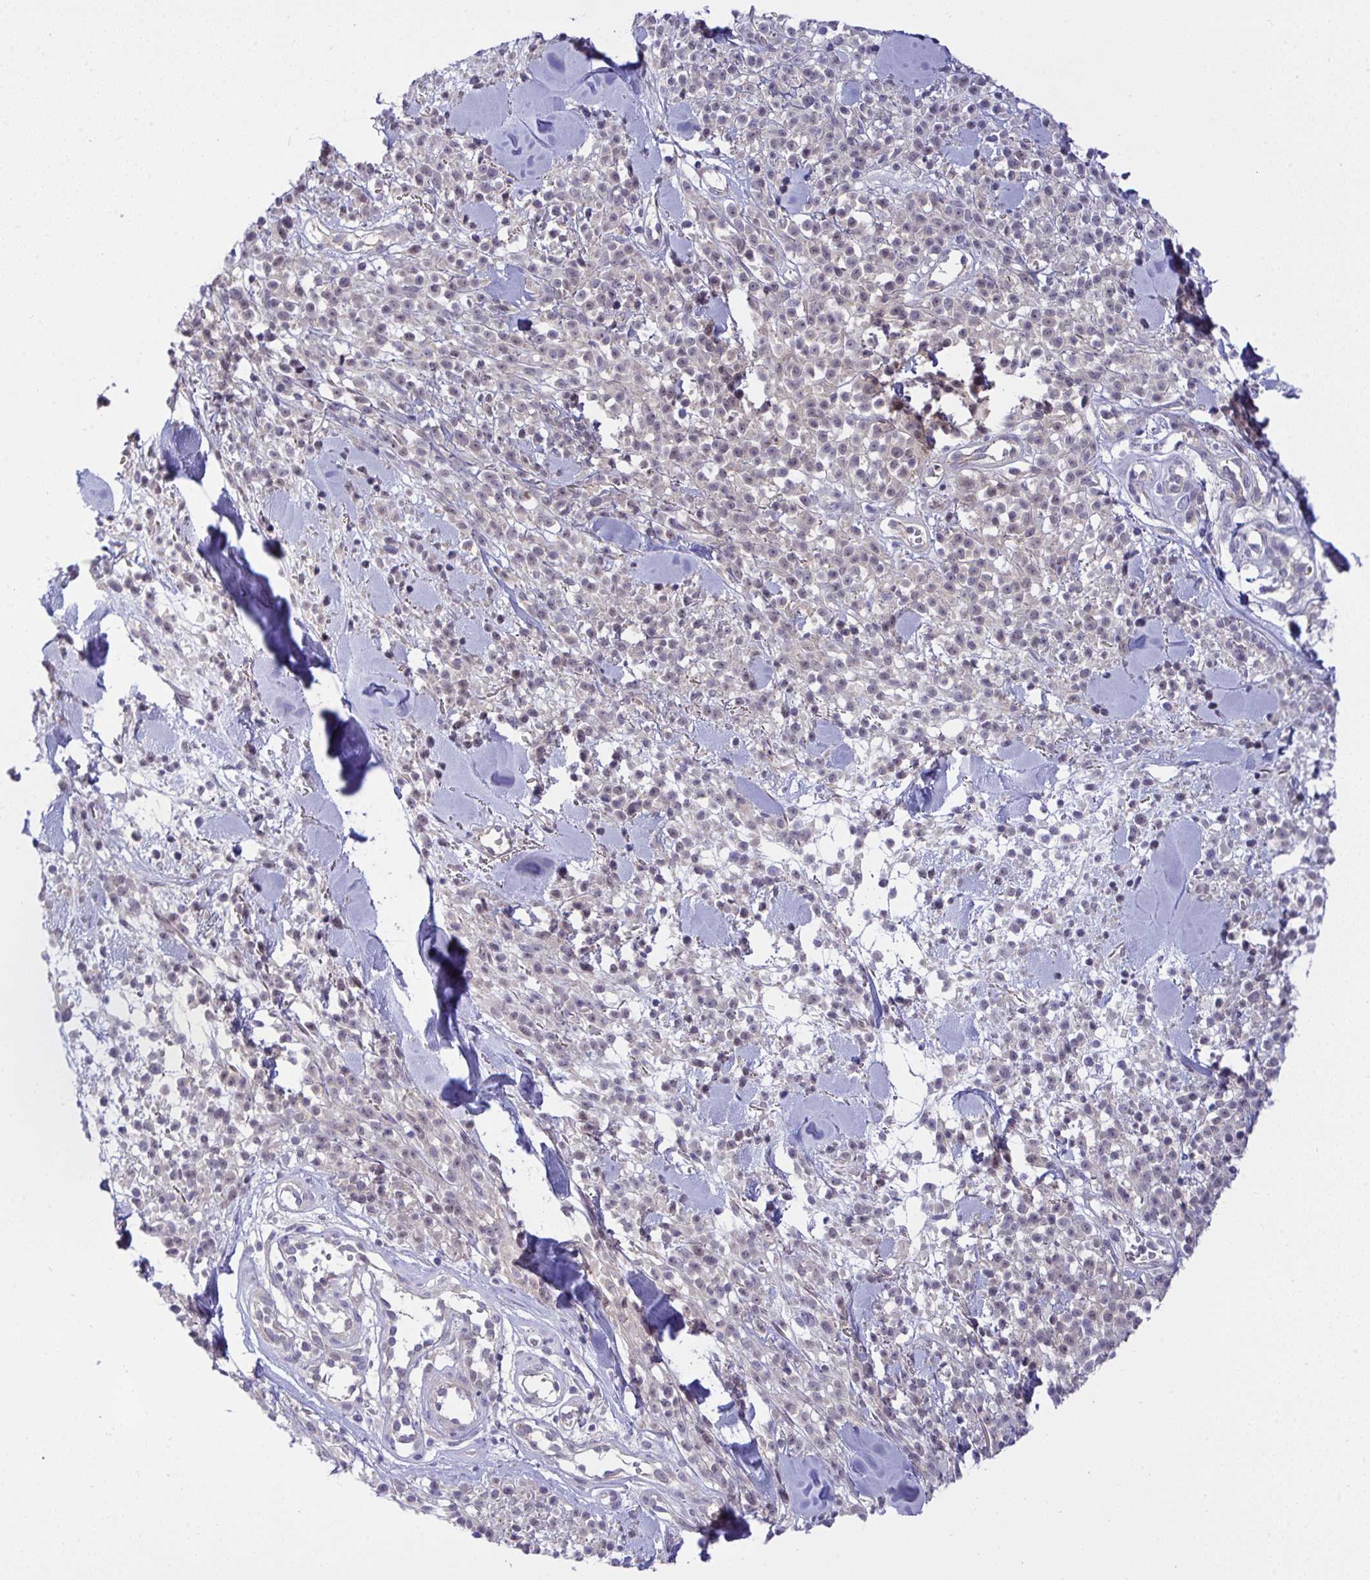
{"staining": {"intensity": "negative", "quantity": "none", "location": "none"}, "tissue": "melanoma", "cell_type": "Tumor cells", "image_type": "cancer", "snomed": [{"axis": "morphology", "description": "Malignant melanoma, NOS"}, {"axis": "topography", "description": "Skin"}, {"axis": "topography", "description": "Skin of trunk"}], "caption": "High power microscopy micrograph of an immunohistochemistry photomicrograph of malignant melanoma, revealing no significant expression in tumor cells.", "gene": "HOXD12", "patient": {"sex": "male", "age": 74}}